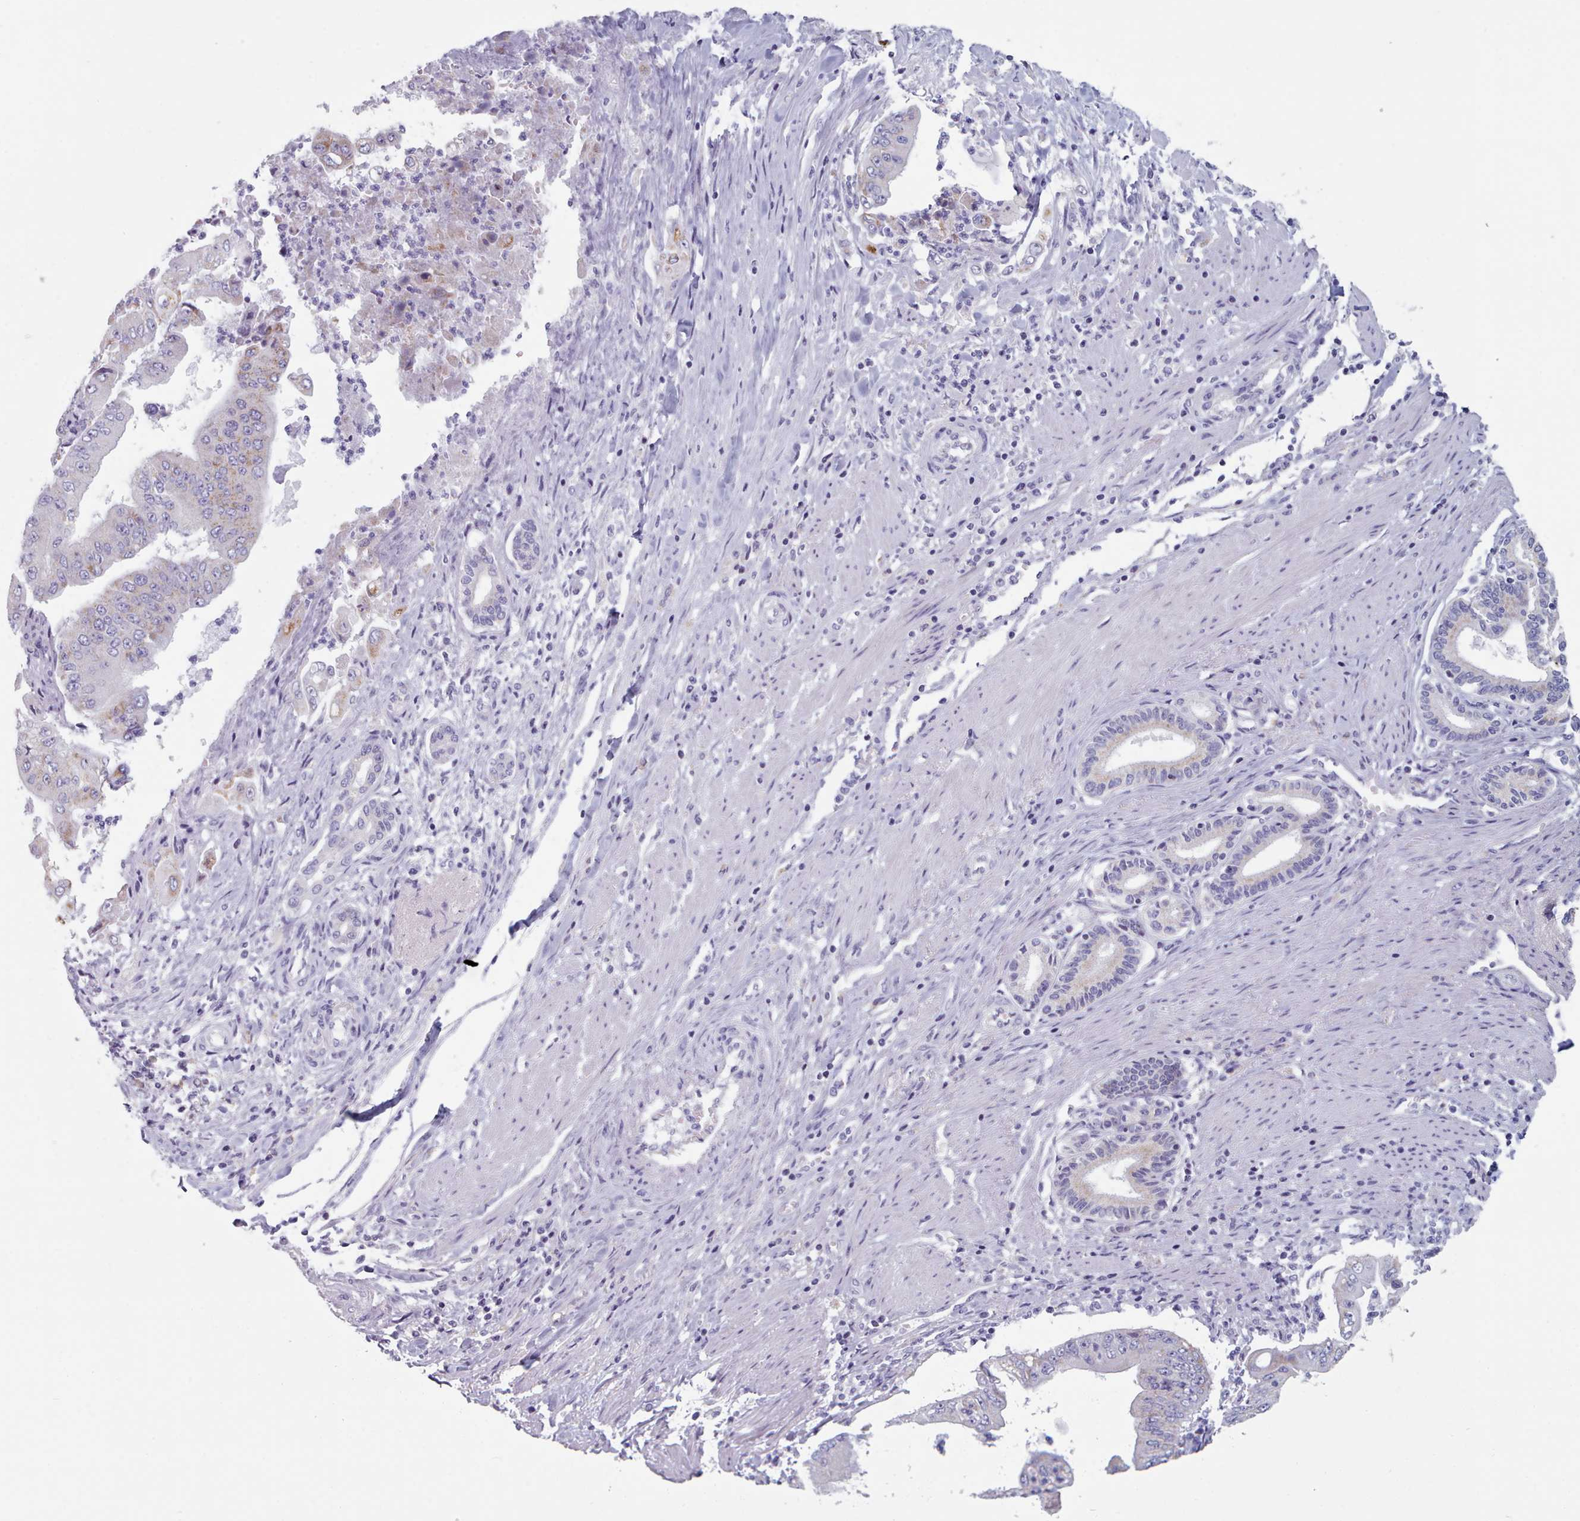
{"staining": {"intensity": "moderate", "quantity": "<25%", "location": "cytoplasmic/membranous"}, "tissue": "pancreatic cancer", "cell_type": "Tumor cells", "image_type": "cancer", "snomed": [{"axis": "morphology", "description": "Adenocarcinoma, NOS"}, {"axis": "topography", "description": "Pancreas"}], "caption": "Human pancreatic adenocarcinoma stained for a protein (brown) reveals moderate cytoplasmic/membranous positive staining in approximately <25% of tumor cells.", "gene": "FAM170B", "patient": {"sex": "female", "age": 77}}